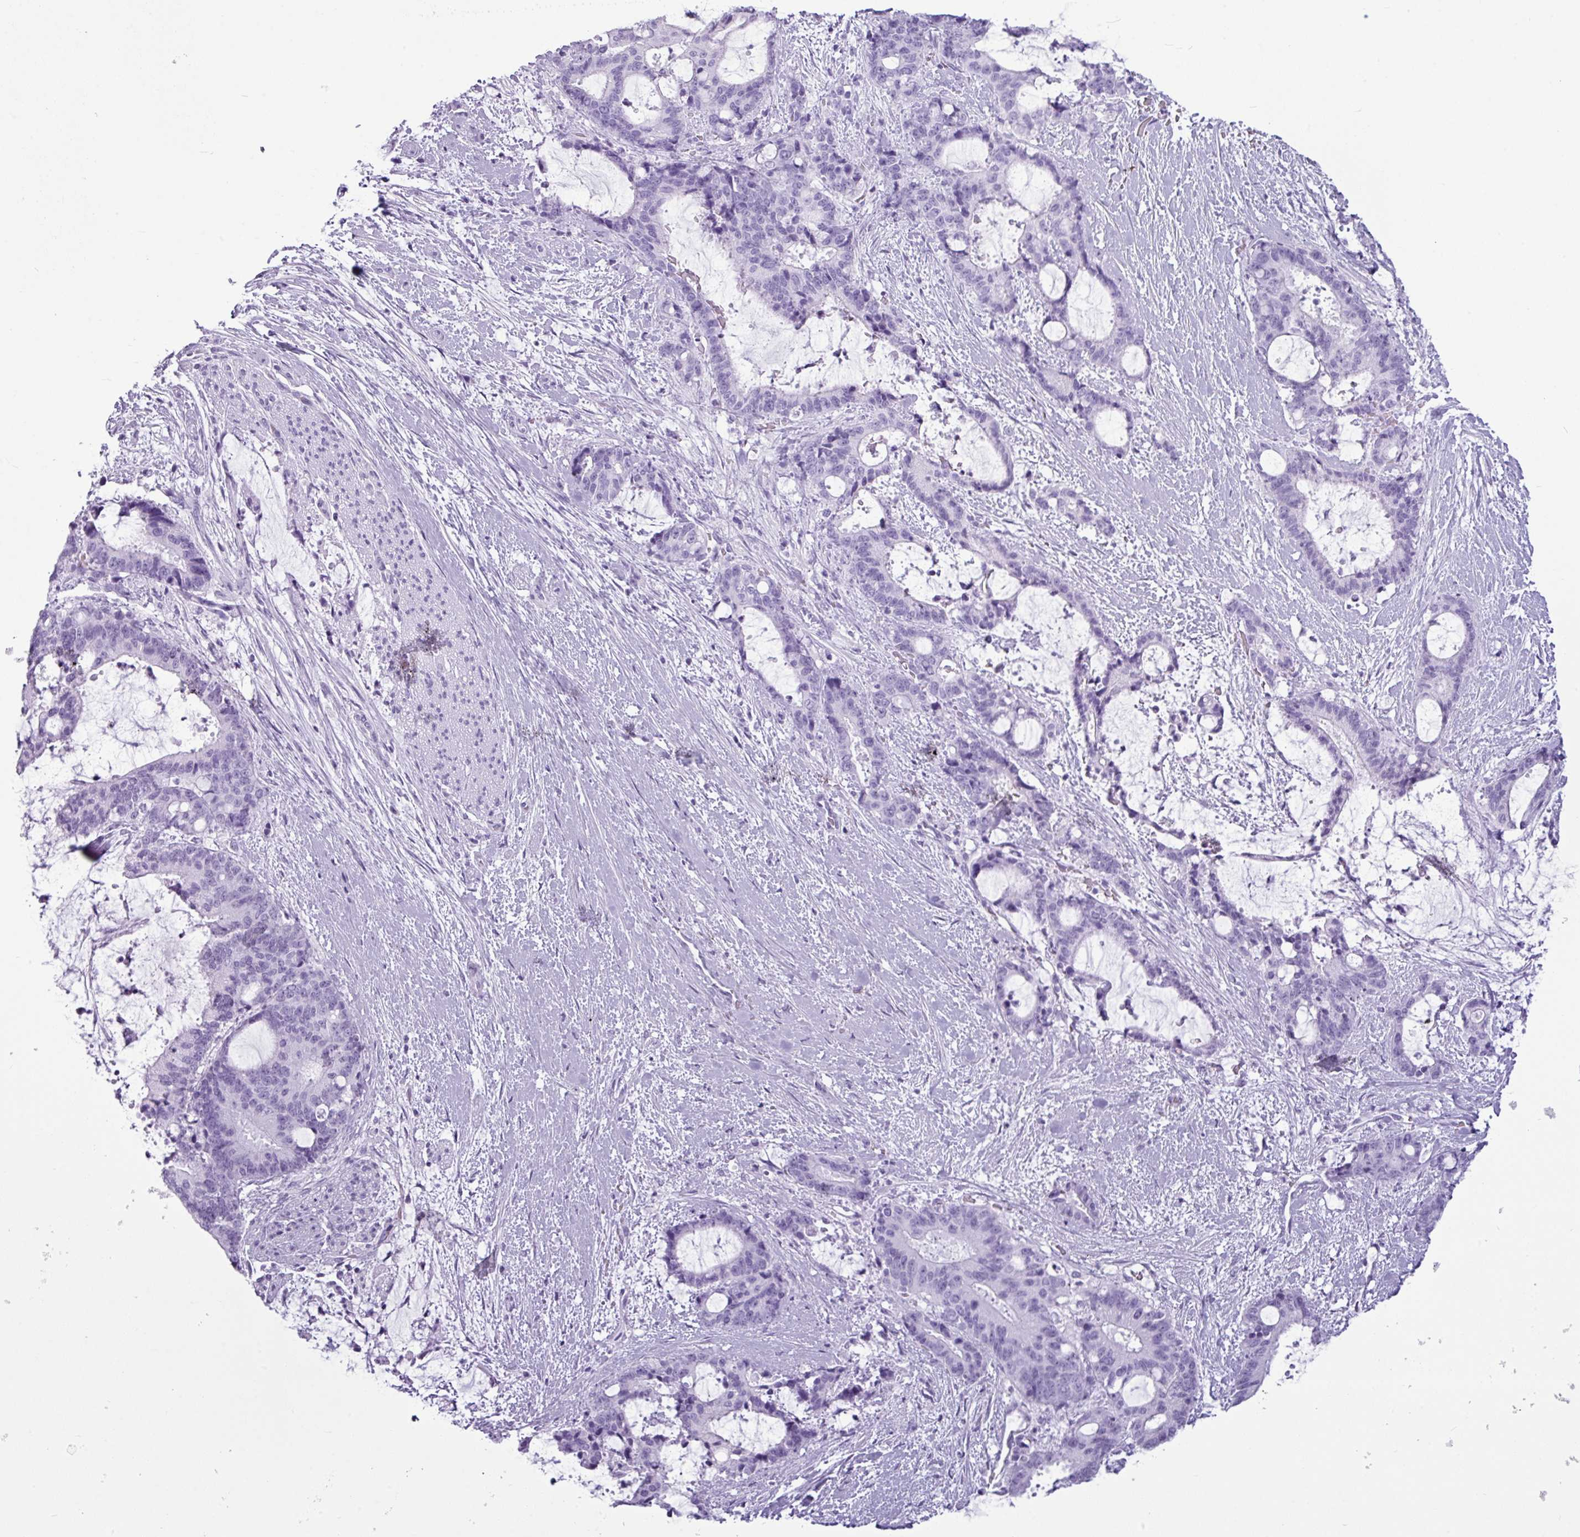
{"staining": {"intensity": "negative", "quantity": "none", "location": "none"}, "tissue": "liver cancer", "cell_type": "Tumor cells", "image_type": "cancer", "snomed": [{"axis": "morphology", "description": "Normal tissue, NOS"}, {"axis": "morphology", "description": "Cholangiocarcinoma"}, {"axis": "topography", "description": "Liver"}, {"axis": "topography", "description": "Peripheral nerve tissue"}], "caption": "Tumor cells show no significant staining in liver cancer (cholangiocarcinoma). (DAB (3,3'-diaminobenzidine) immunohistochemistry with hematoxylin counter stain).", "gene": "AMY1B", "patient": {"sex": "female", "age": 73}}